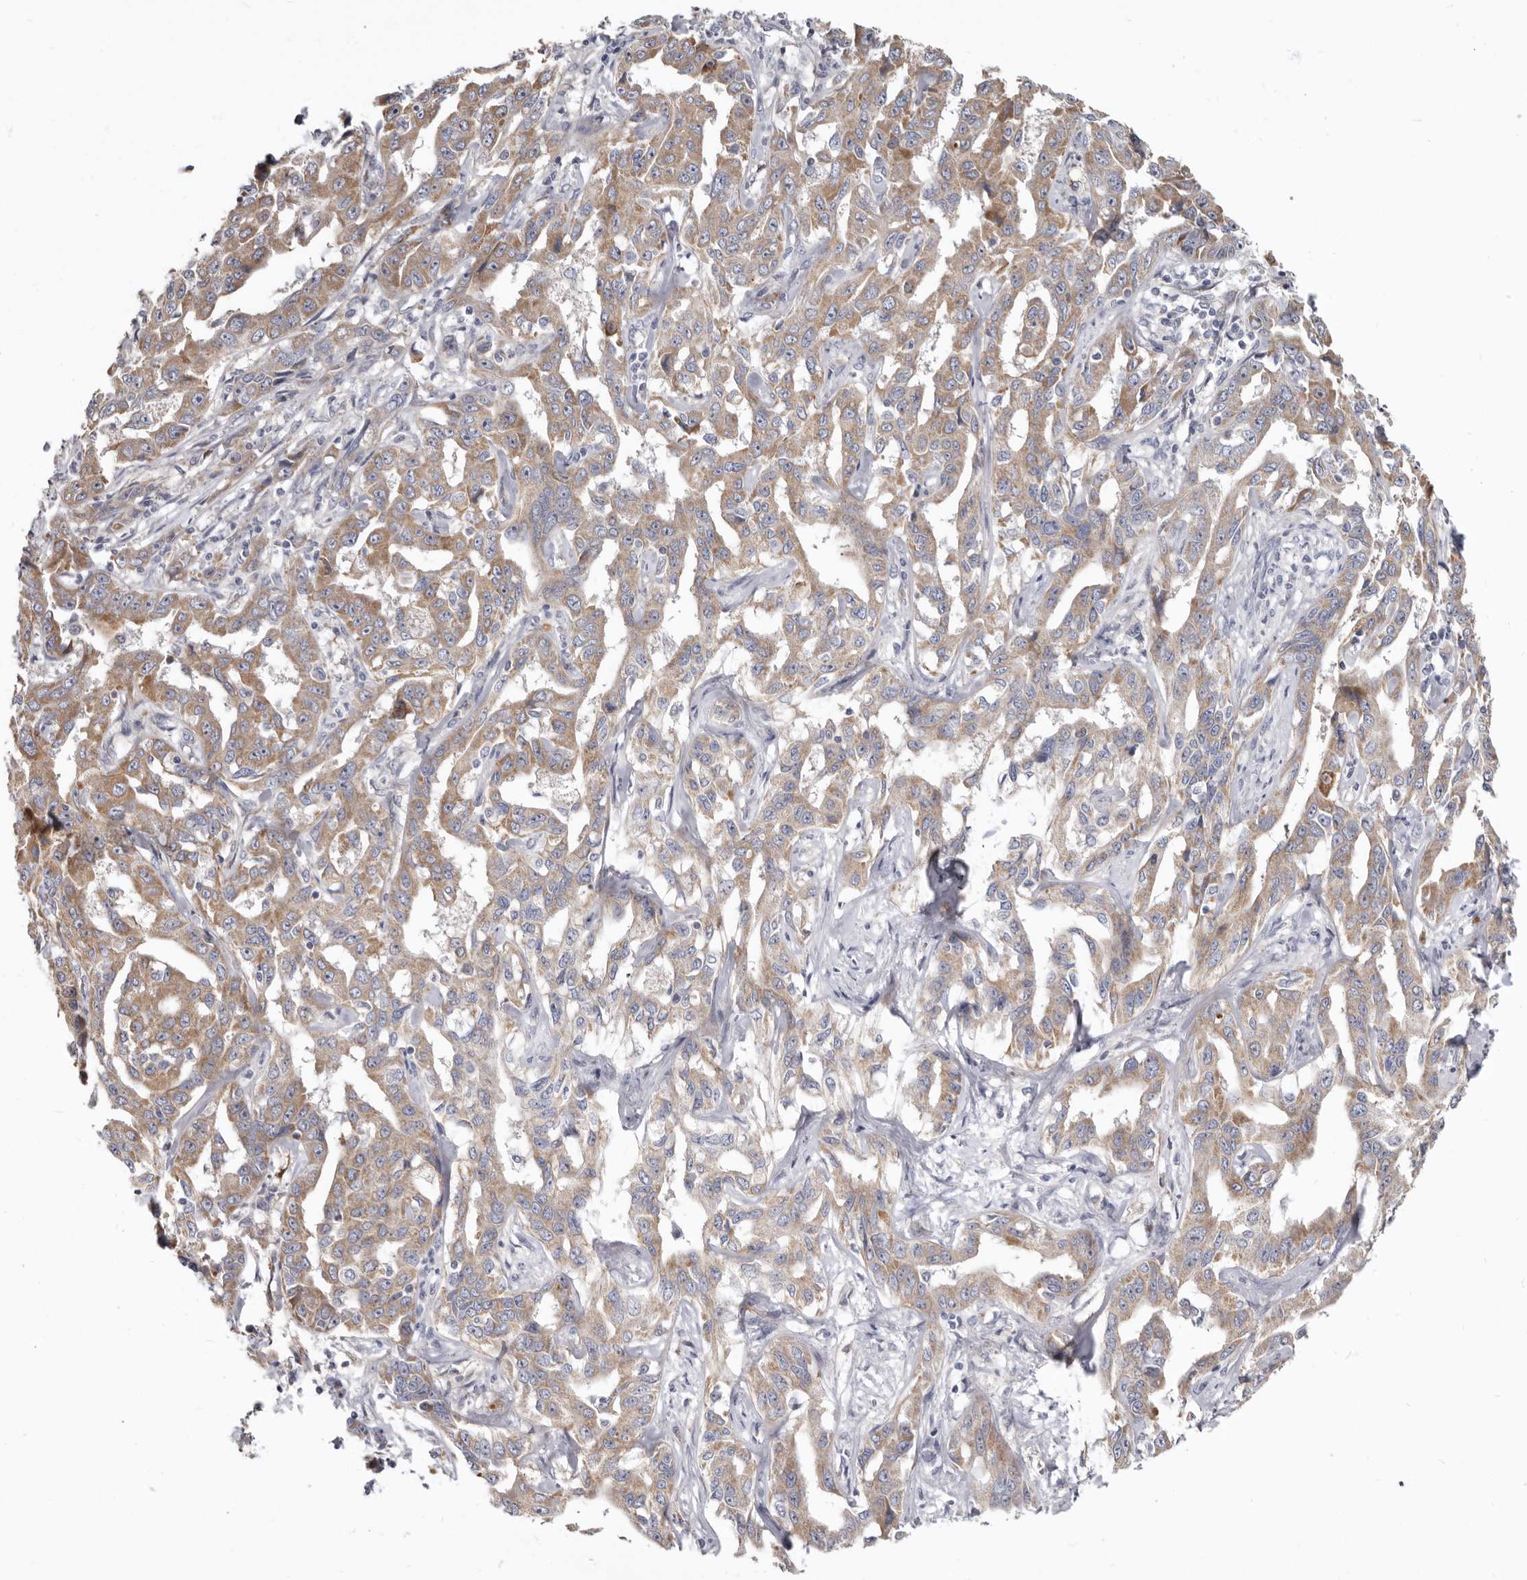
{"staining": {"intensity": "moderate", "quantity": ">75%", "location": "cytoplasmic/membranous"}, "tissue": "liver cancer", "cell_type": "Tumor cells", "image_type": "cancer", "snomed": [{"axis": "morphology", "description": "Cholangiocarcinoma"}, {"axis": "topography", "description": "Liver"}], "caption": "Protein analysis of liver cancer tissue exhibits moderate cytoplasmic/membranous expression in about >75% of tumor cells. The protein is shown in brown color, while the nuclei are stained blue.", "gene": "FMO2", "patient": {"sex": "male", "age": 59}}